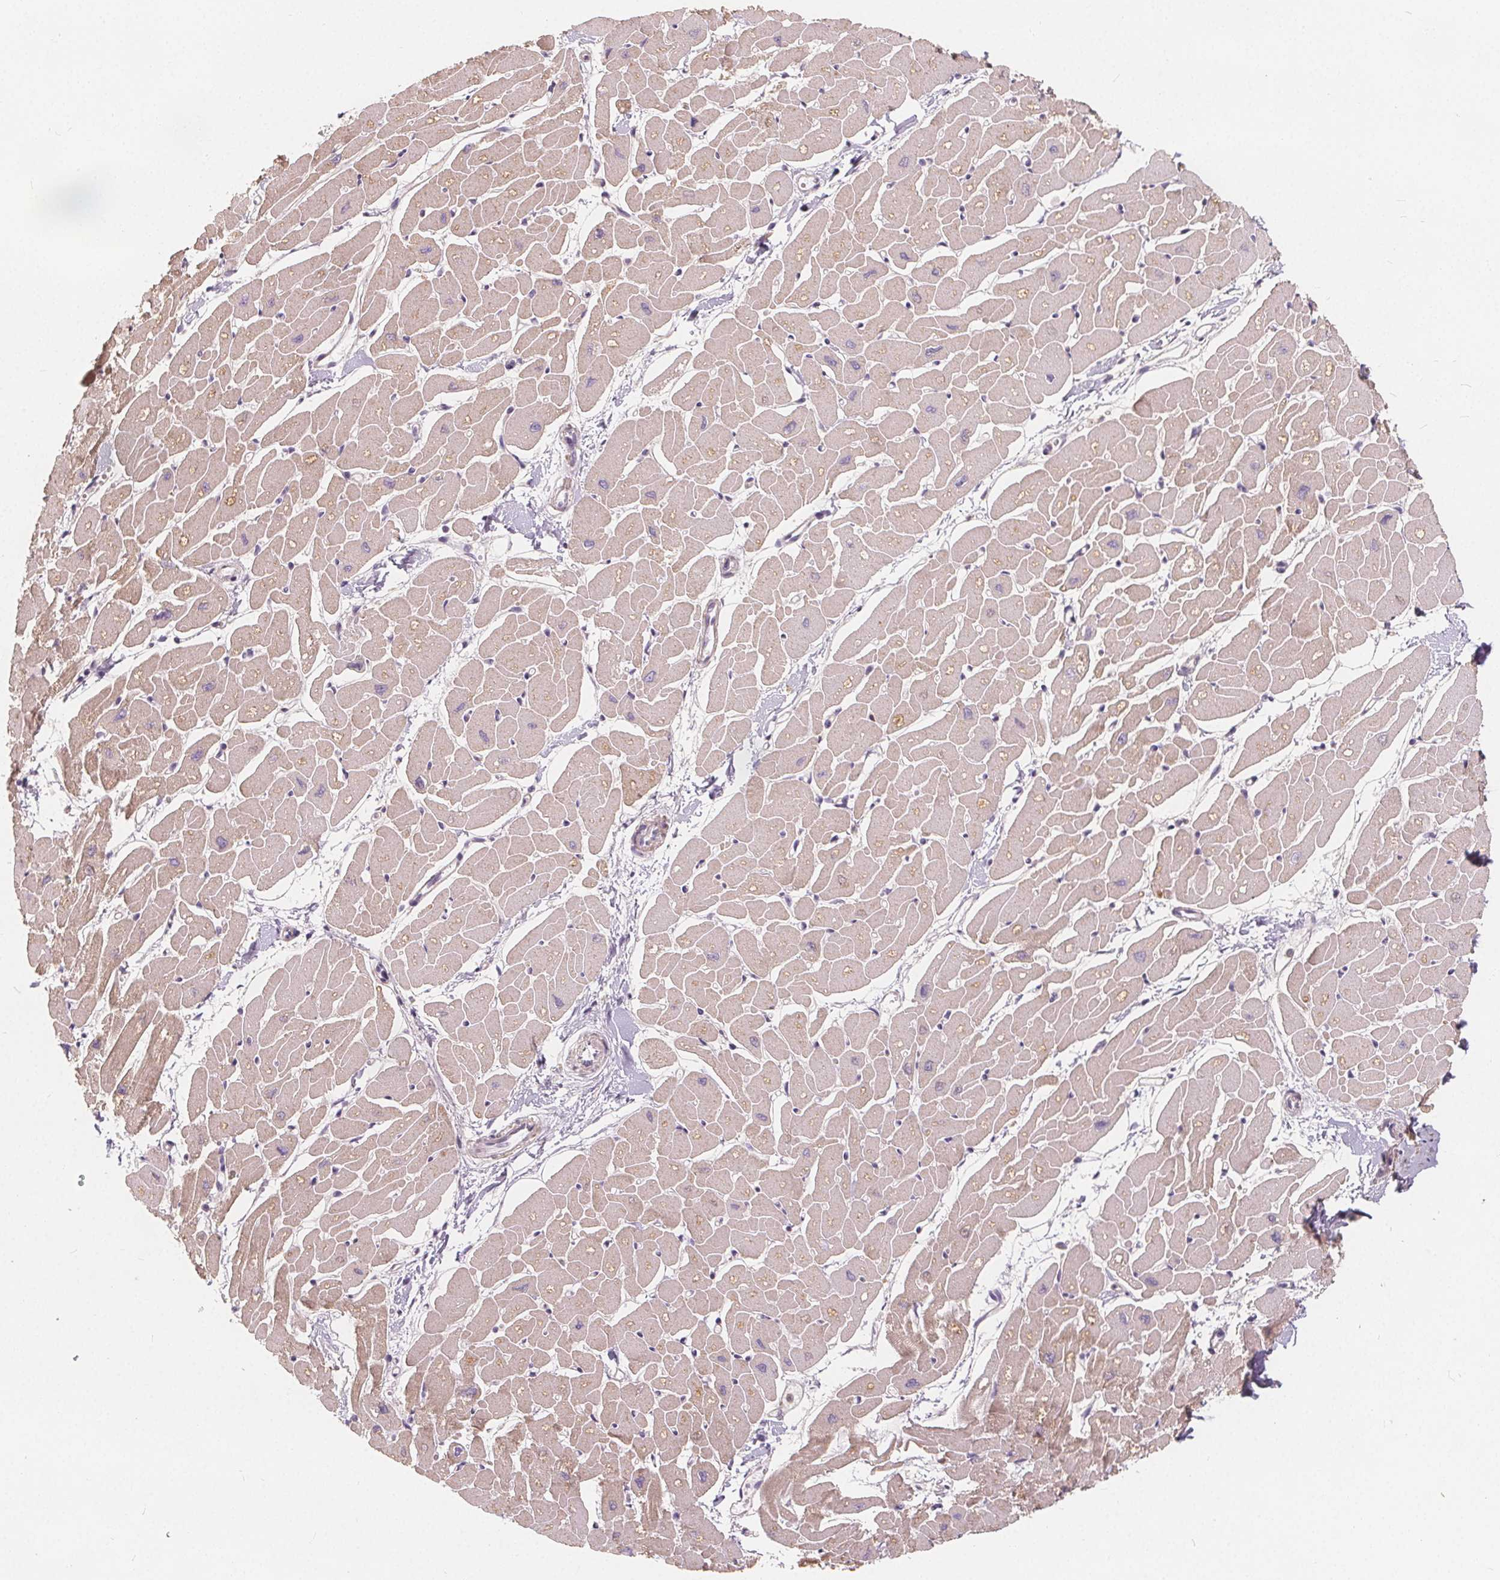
{"staining": {"intensity": "weak", "quantity": ">75%", "location": "cytoplasmic/membranous"}, "tissue": "heart muscle", "cell_type": "Cardiomyocytes", "image_type": "normal", "snomed": [{"axis": "morphology", "description": "Normal tissue, NOS"}, {"axis": "topography", "description": "Heart"}], "caption": "Heart muscle stained with a brown dye displays weak cytoplasmic/membranous positive staining in approximately >75% of cardiomyocytes.", "gene": "DRC3", "patient": {"sex": "male", "age": 57}}